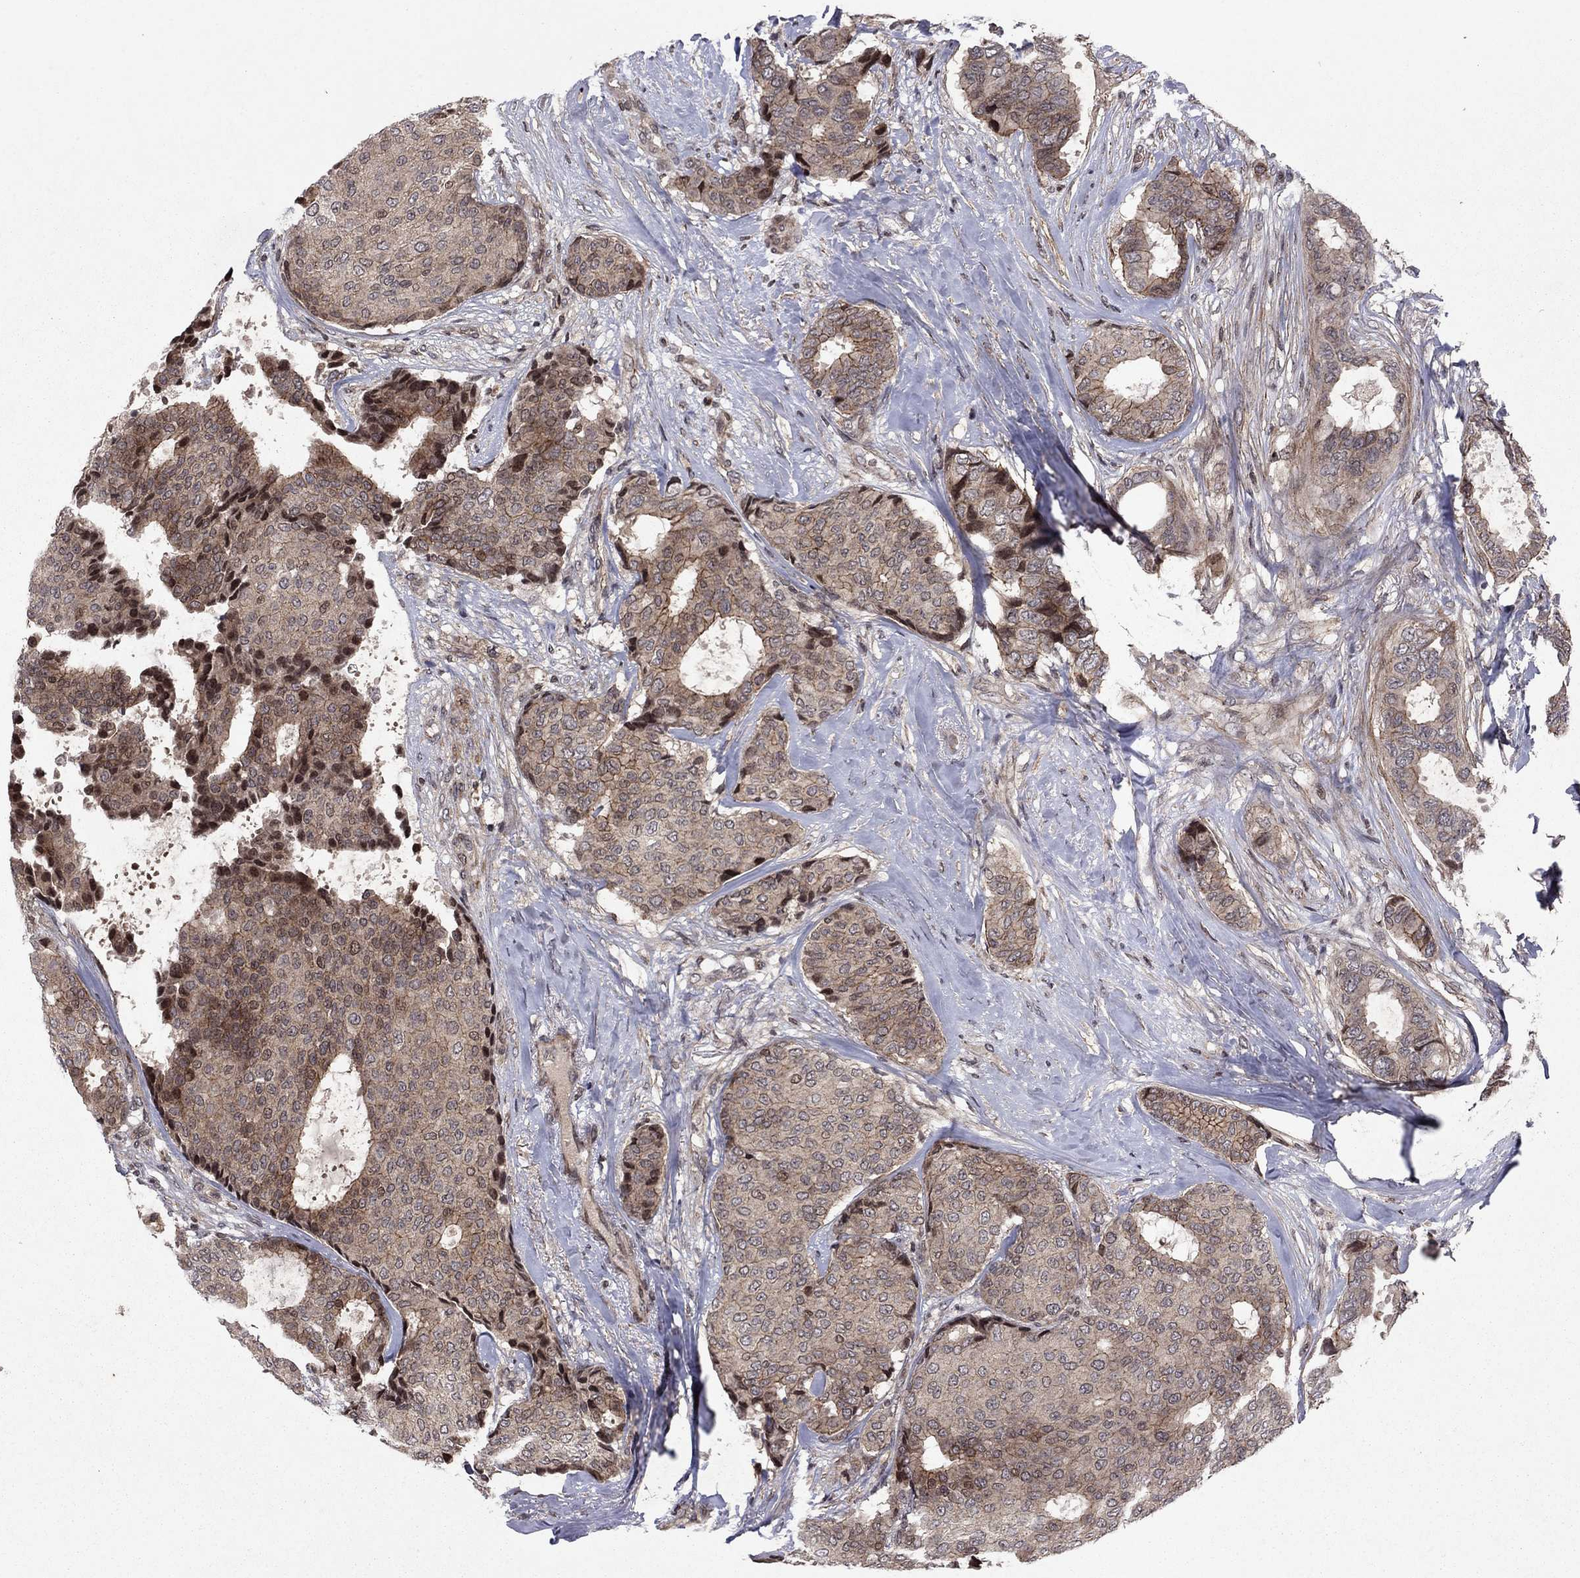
{"staining": {"intensity": "weak", "quantity": "25%-75%", "location": "cytoplasmic/membranous"}, "tissue": "breast cancer", "cell_type": "Tumor cells", "image_type": "cancer", "snomed": [{"axis": "morphology", "description": "Duct carcinoma"}, {"axis": "topography", "description": "Breast"}], "caption": "Immunohistochemical staining of human breast cancer shows low levels of weak cytoplasmic/membranous positivity in about 25%-75% of tumor cells.", "gene": "SORBS1", "patient": {"sex": "female", "age": 75}}